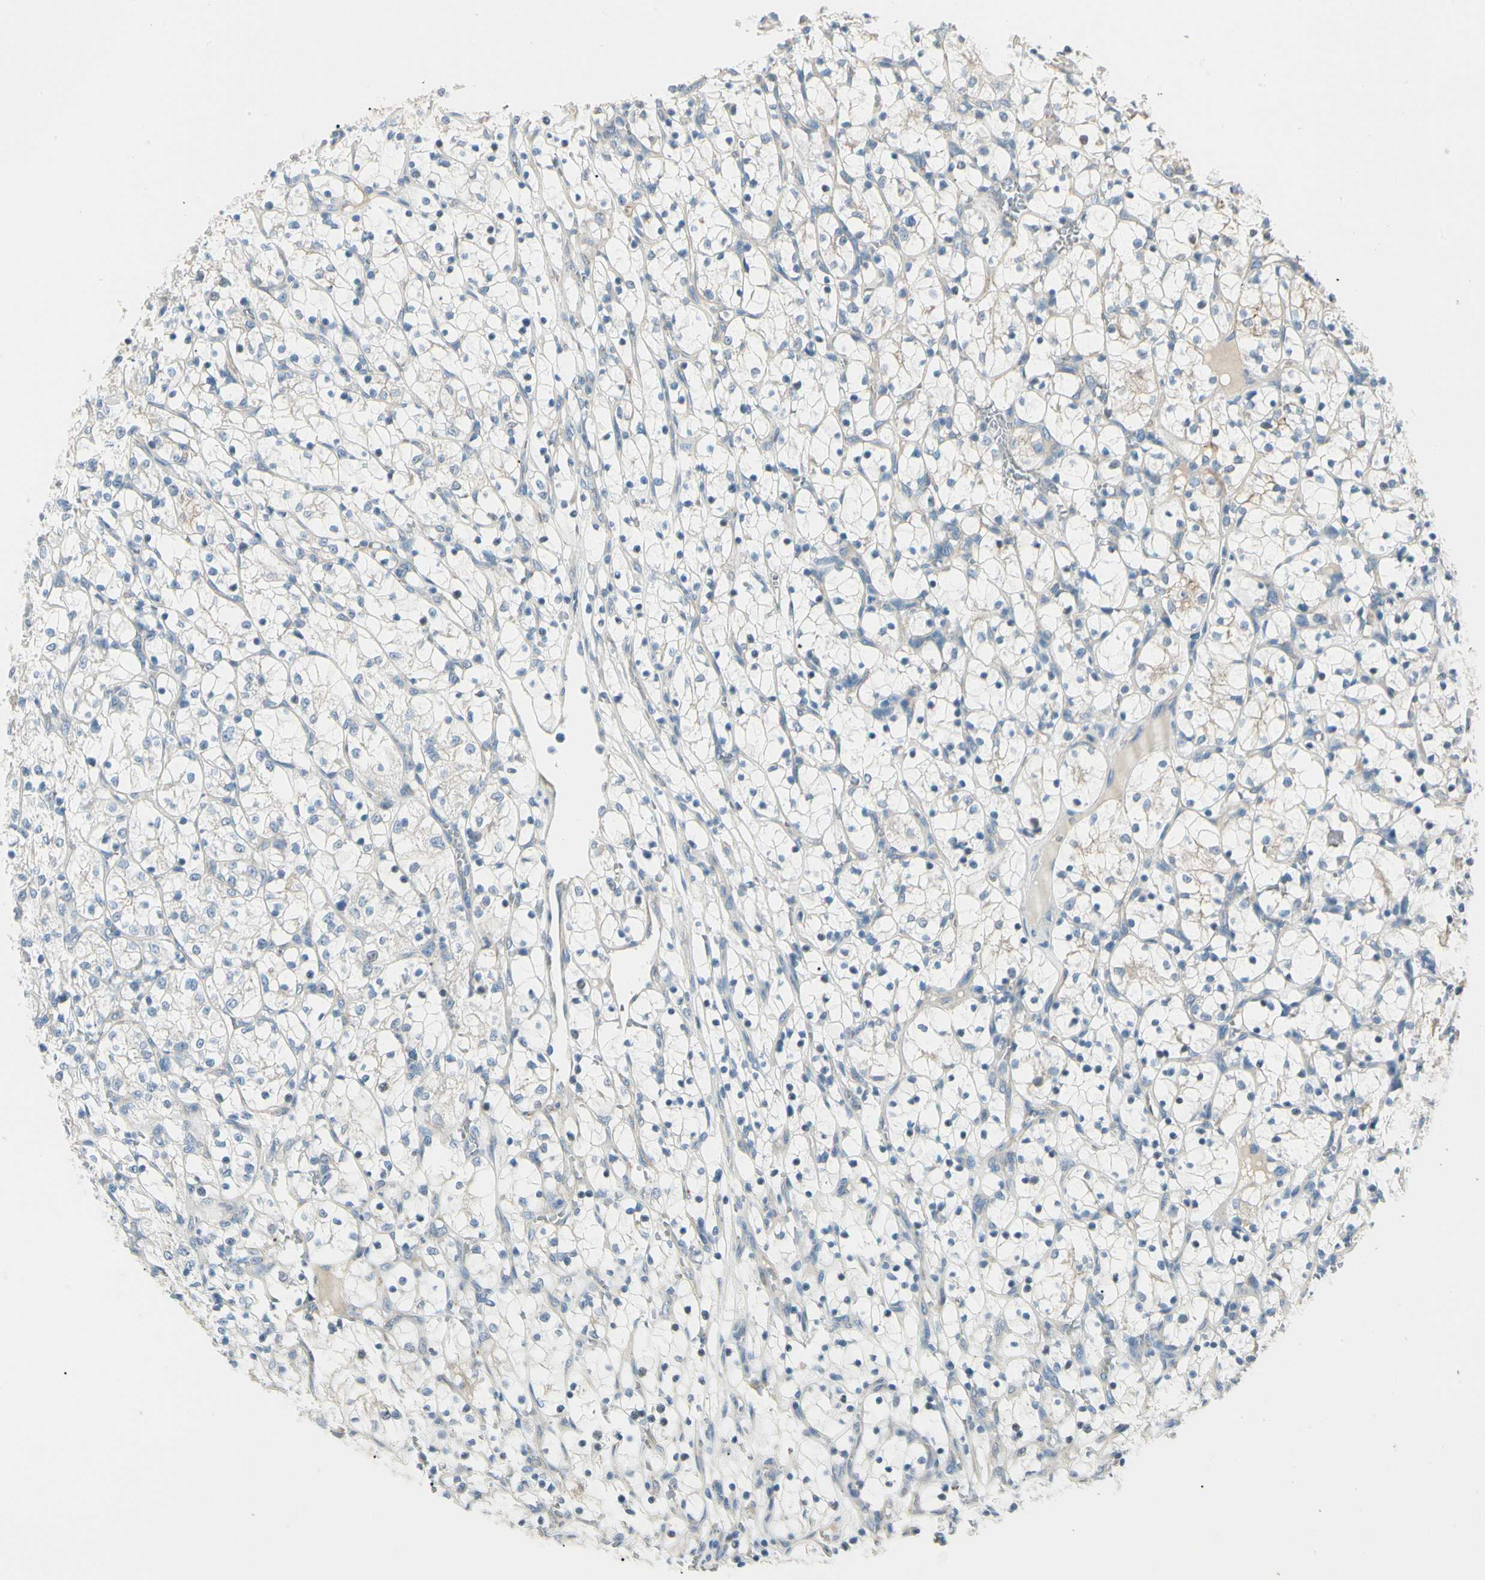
{"staining": {"intensity": "negative", "quantity": "none", "location": "none"}, "tissue": "renal cancer", "cell_type": "Tumor cells", "image_type": "cancer", "snomed": [{"axis": "morphology", "description": "Adenocarcinoma, NOS"}, {"axis": "topography", "description": "Kidney"}], "caption": "The image displays no significant expression in tumor cells of renal cancer (adenocarcinoma).", "gene": "DUSP12", "patient": {"sex": "female", "age": 69}}